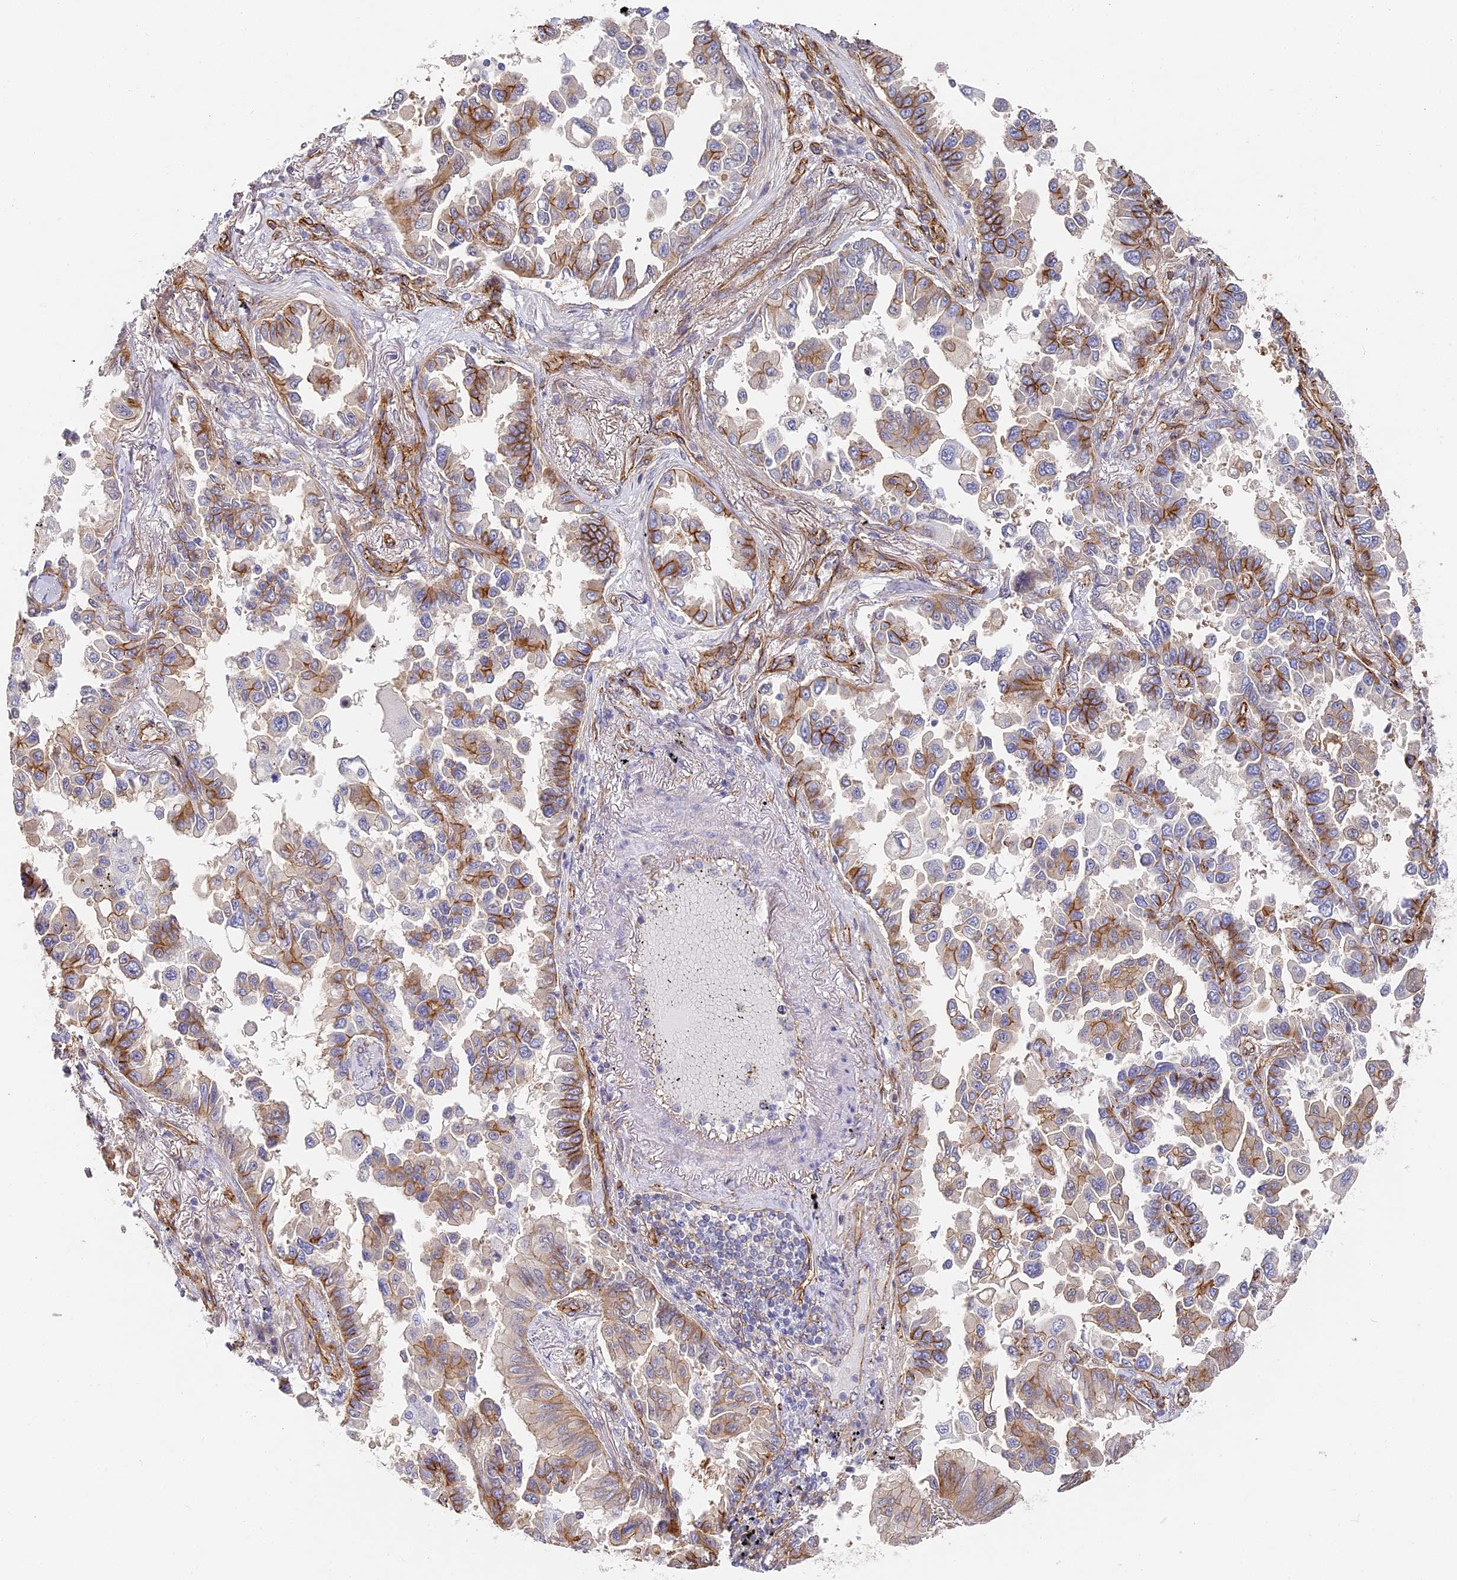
{"staining": {"intensity": "moderate", "quantity": "25%-75%", "location": "cytoplasmic/membranous"}, "tissue": "lung cancer", "cell_type": "Tumor cells", "image_type": "cancer", "snomed": [{"axis": "morphology", "description": "Adenocarcinoma, NOS"}, {"axis": "topography", "description": "Lung"}], "caption": "Immunohistochemistry (IHC) (DAB) staining of human lung cancer exhibits moderate cytoplasmic/membranous protein expression in approximately 25%-75% of tumor cells. The protein of interest is shown in brown color, while the nuclei are stained blue.", "gene": "CCDC30", "patient": {"sex": "female", "age": 67}}